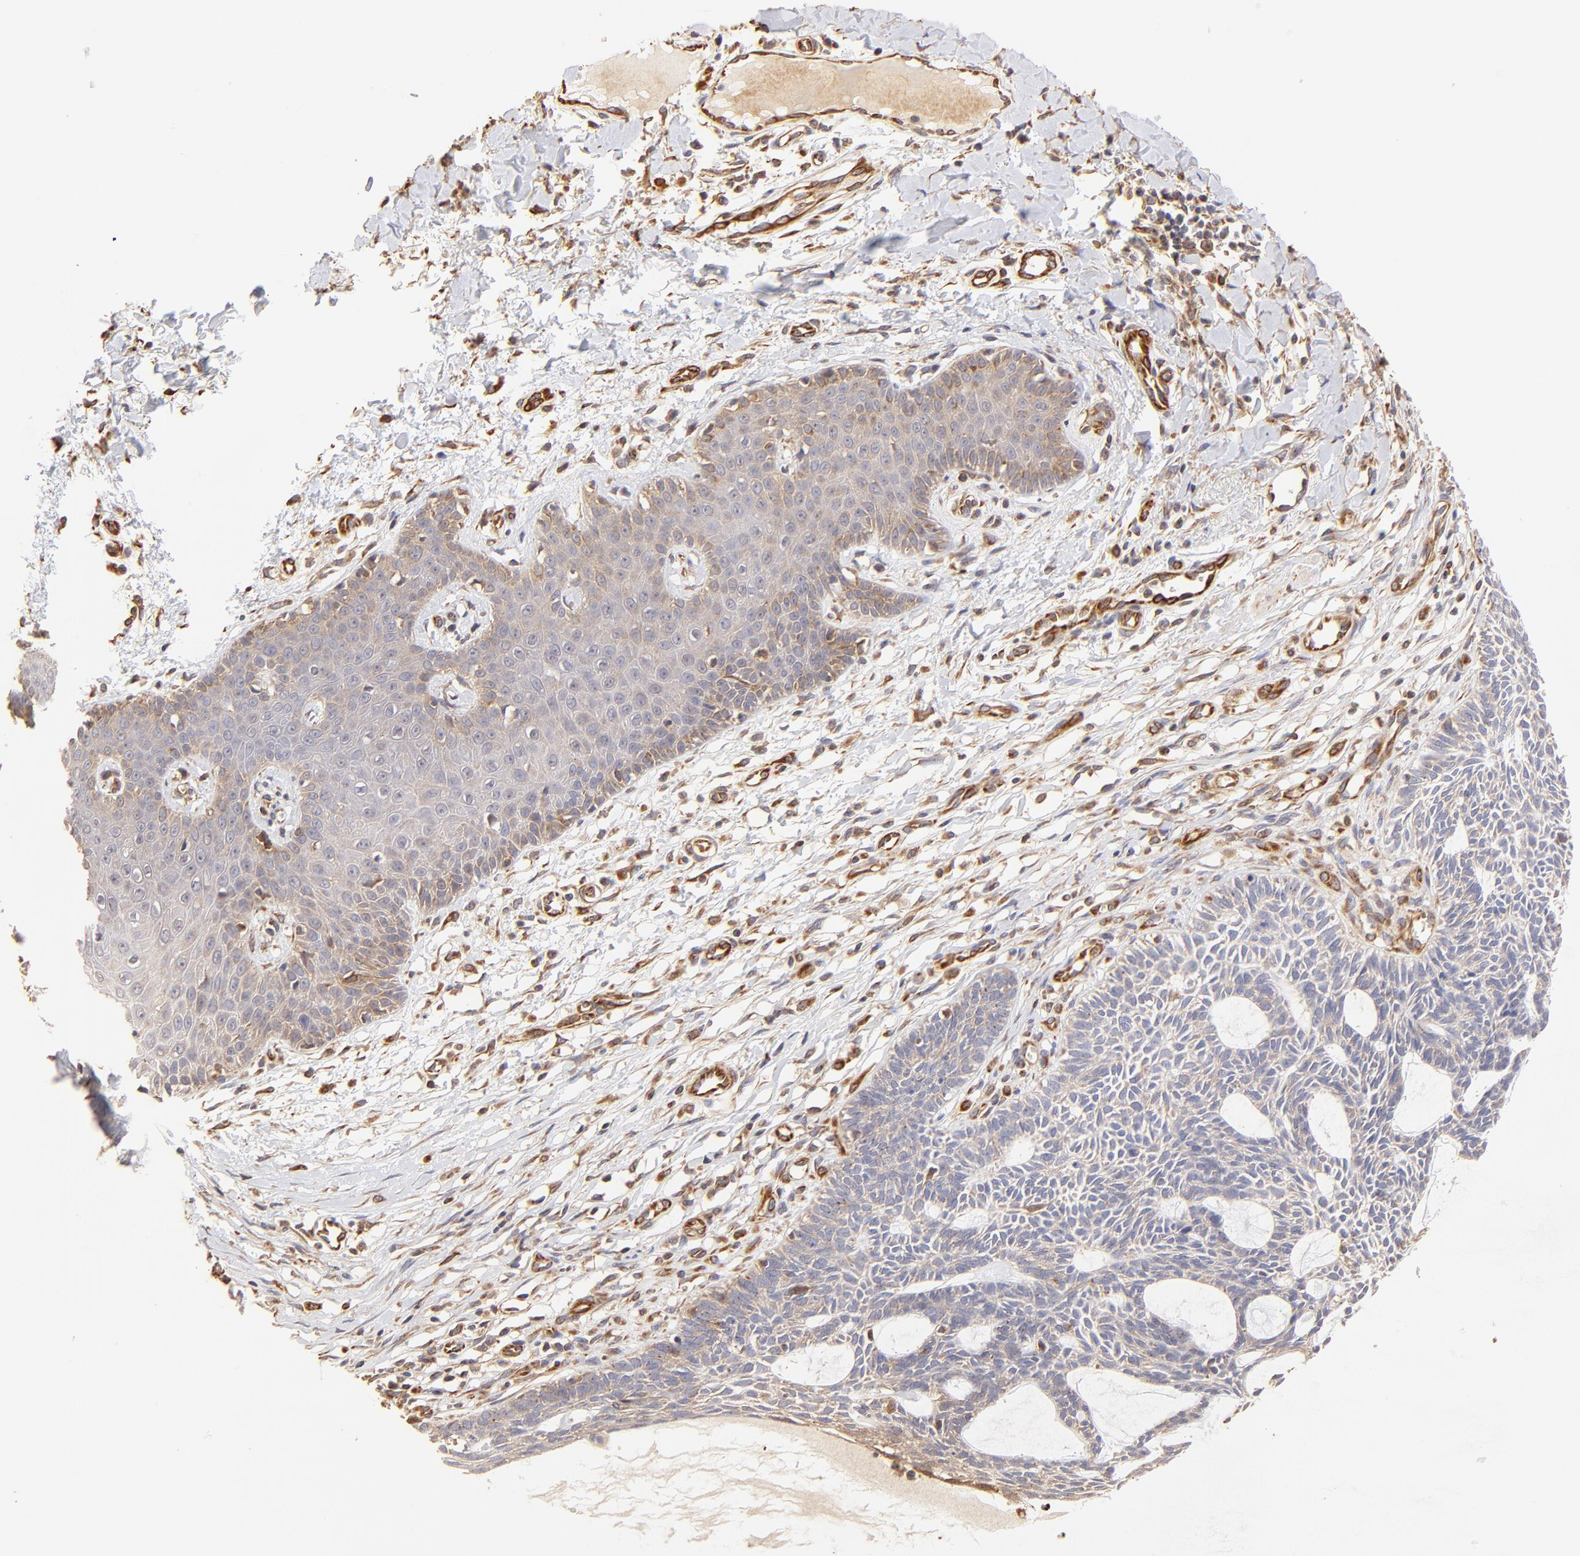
{"staining": {"intensity": "weak", "quantity": ">75%", "location": "cytoplasmic/membranous"}, "tissue": "skin cancer", "cell_type": "Tumor cells", "image_type": "cancer", "snomed": [{"axis": "morphology", "description": "Basal cell carcinoma"}, {"axis": "topography", "description": "Skin"}], "caption": "A micrograph showing weak cytoplasmic/membranous staining in about >75% of tumor cells in skin cancer (basal cell carcinoma), as visualized by brown immunohistochemical staining.", "gene": "TNFAIP3", "patient": {"sex": "male", "age": 67}}